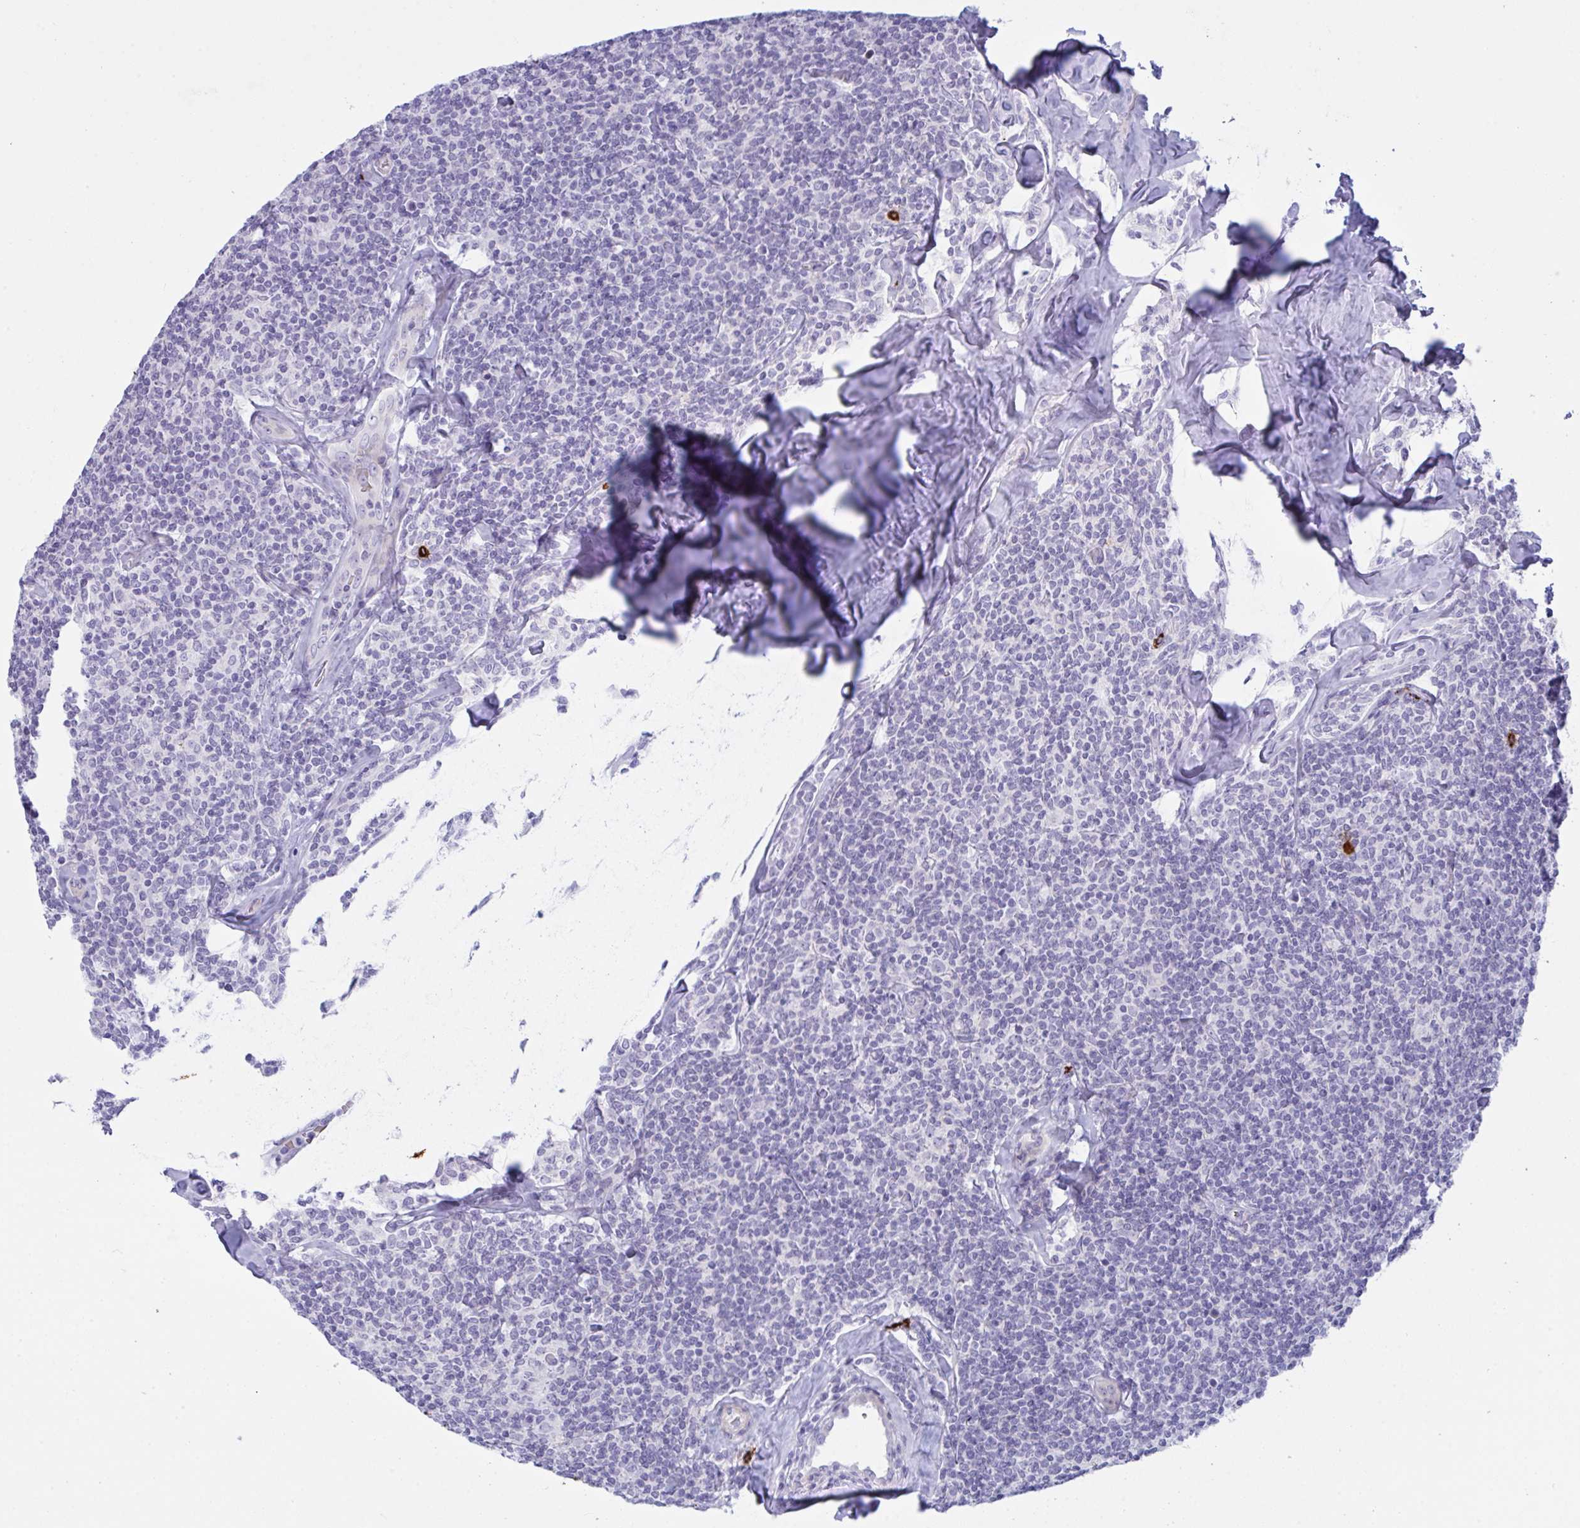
{"staining": {"intensity": "negative", "quantity": "none", "location": "none"}, "tissue": "lymphoma", "cell_type": "Tumor cells", "image_type": "cancer", "snomed": [{"axis": "morphology", "description": "Malignant lymphoma, non-Hodgkin's type, Low grade"}, {"axis": "topography", "description": "Lymph node"}], "caption": "Histopathology image shows no protein positivity in tumor cells of malignant lymphoma, non-Hodgkin's type (low-grade) tissue.", "gene": "ZNF684", "patient": {"sex": "female", "age": 56}}